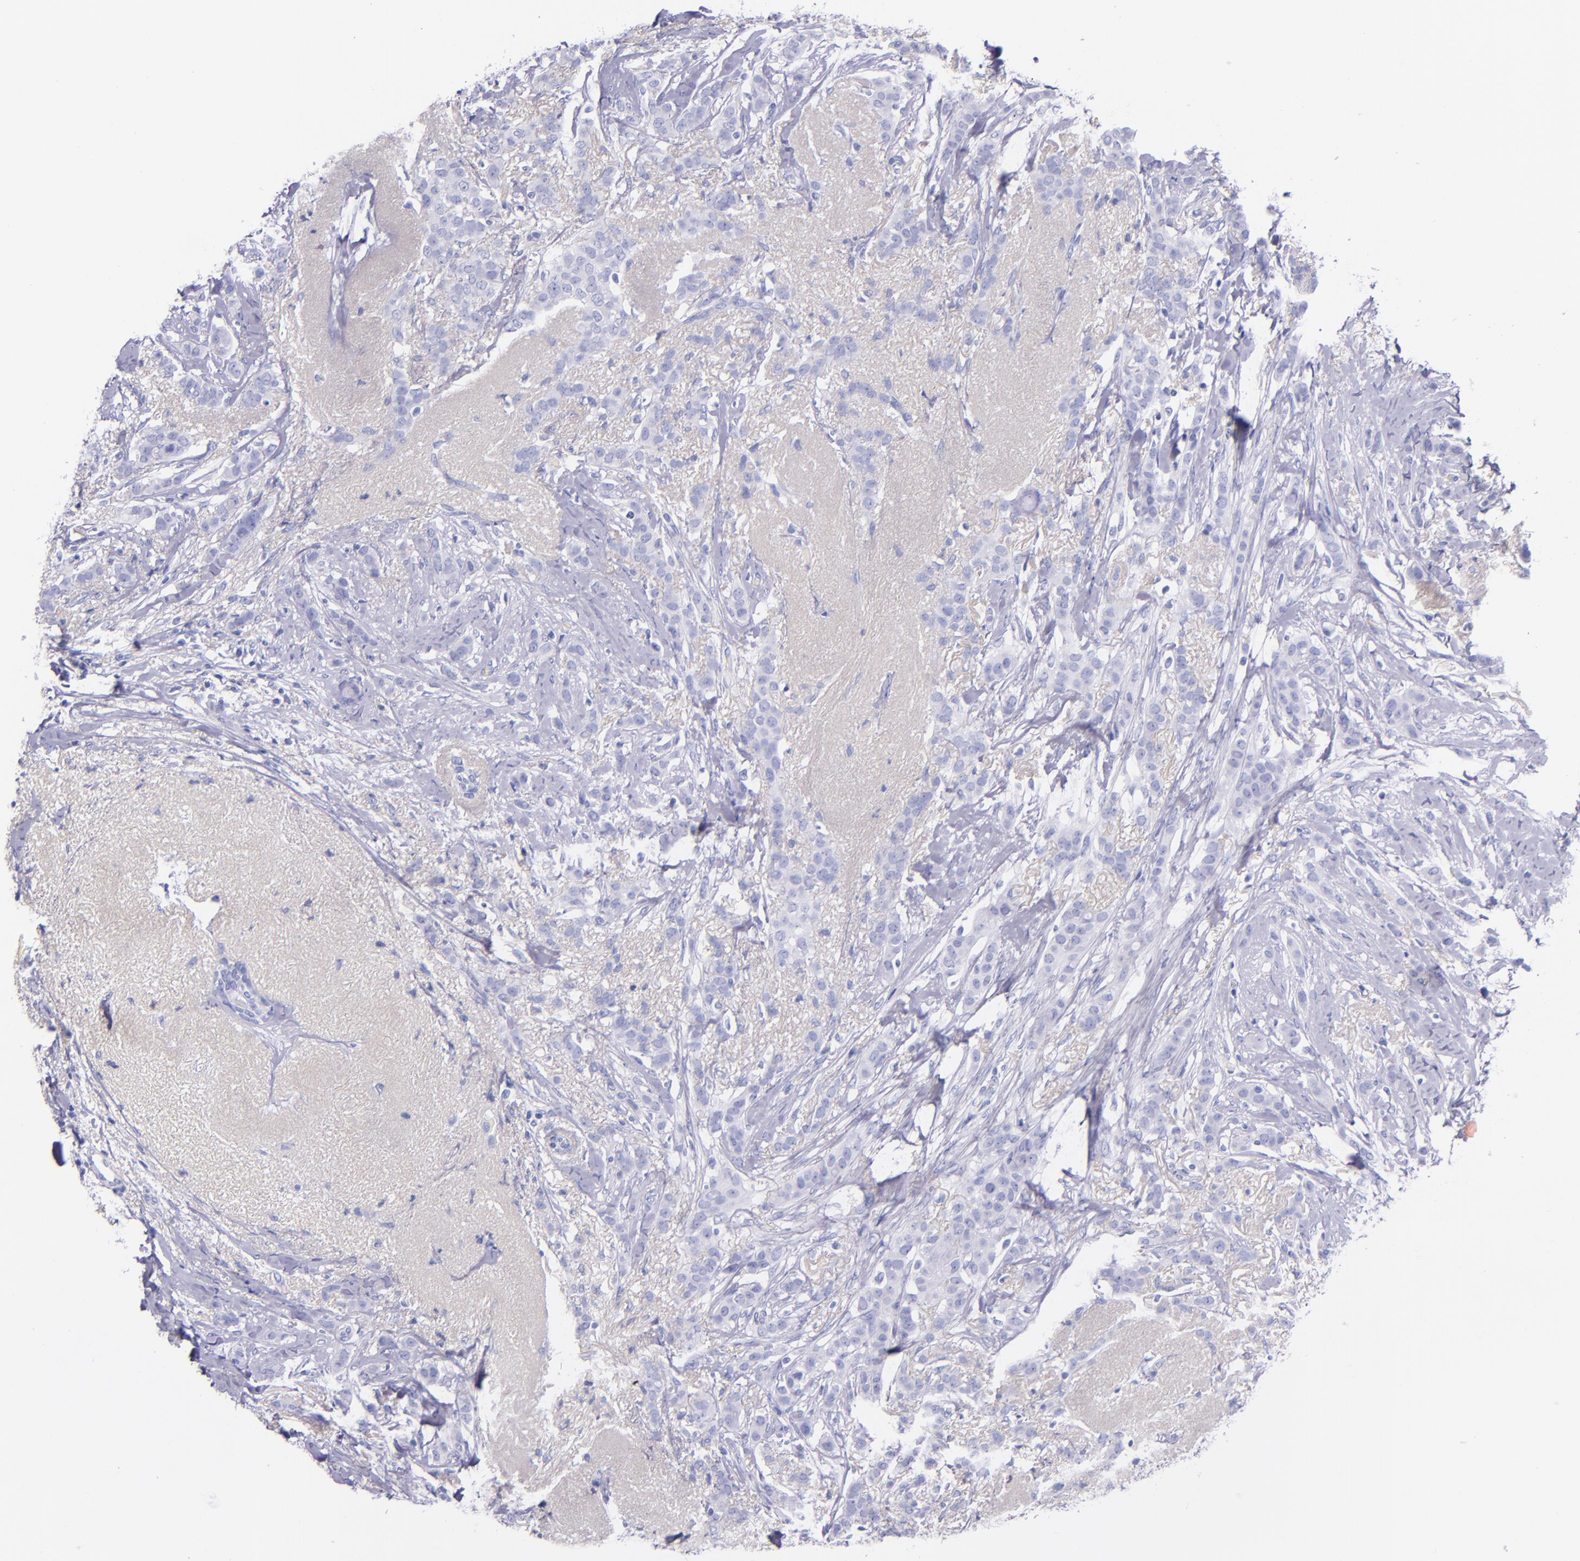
{"staining": {"intensity": "negative", "quantity": "none", "location": "none"}, "tissue": "breast cancer", "cell_type": "Tumor cells", "image_type": "cancer", "snomed": [{"axis": "morphology", "description": "Lobular carcinoma"}, {"axis": "topography", "description": "Breast"}], "caption": "Photomicrograph shows no significant protein expression in tumor cells of breast cancer (lobular carcinoma).", "gene": "LAG3", "patient": {"sex": "female", "age": 55}}